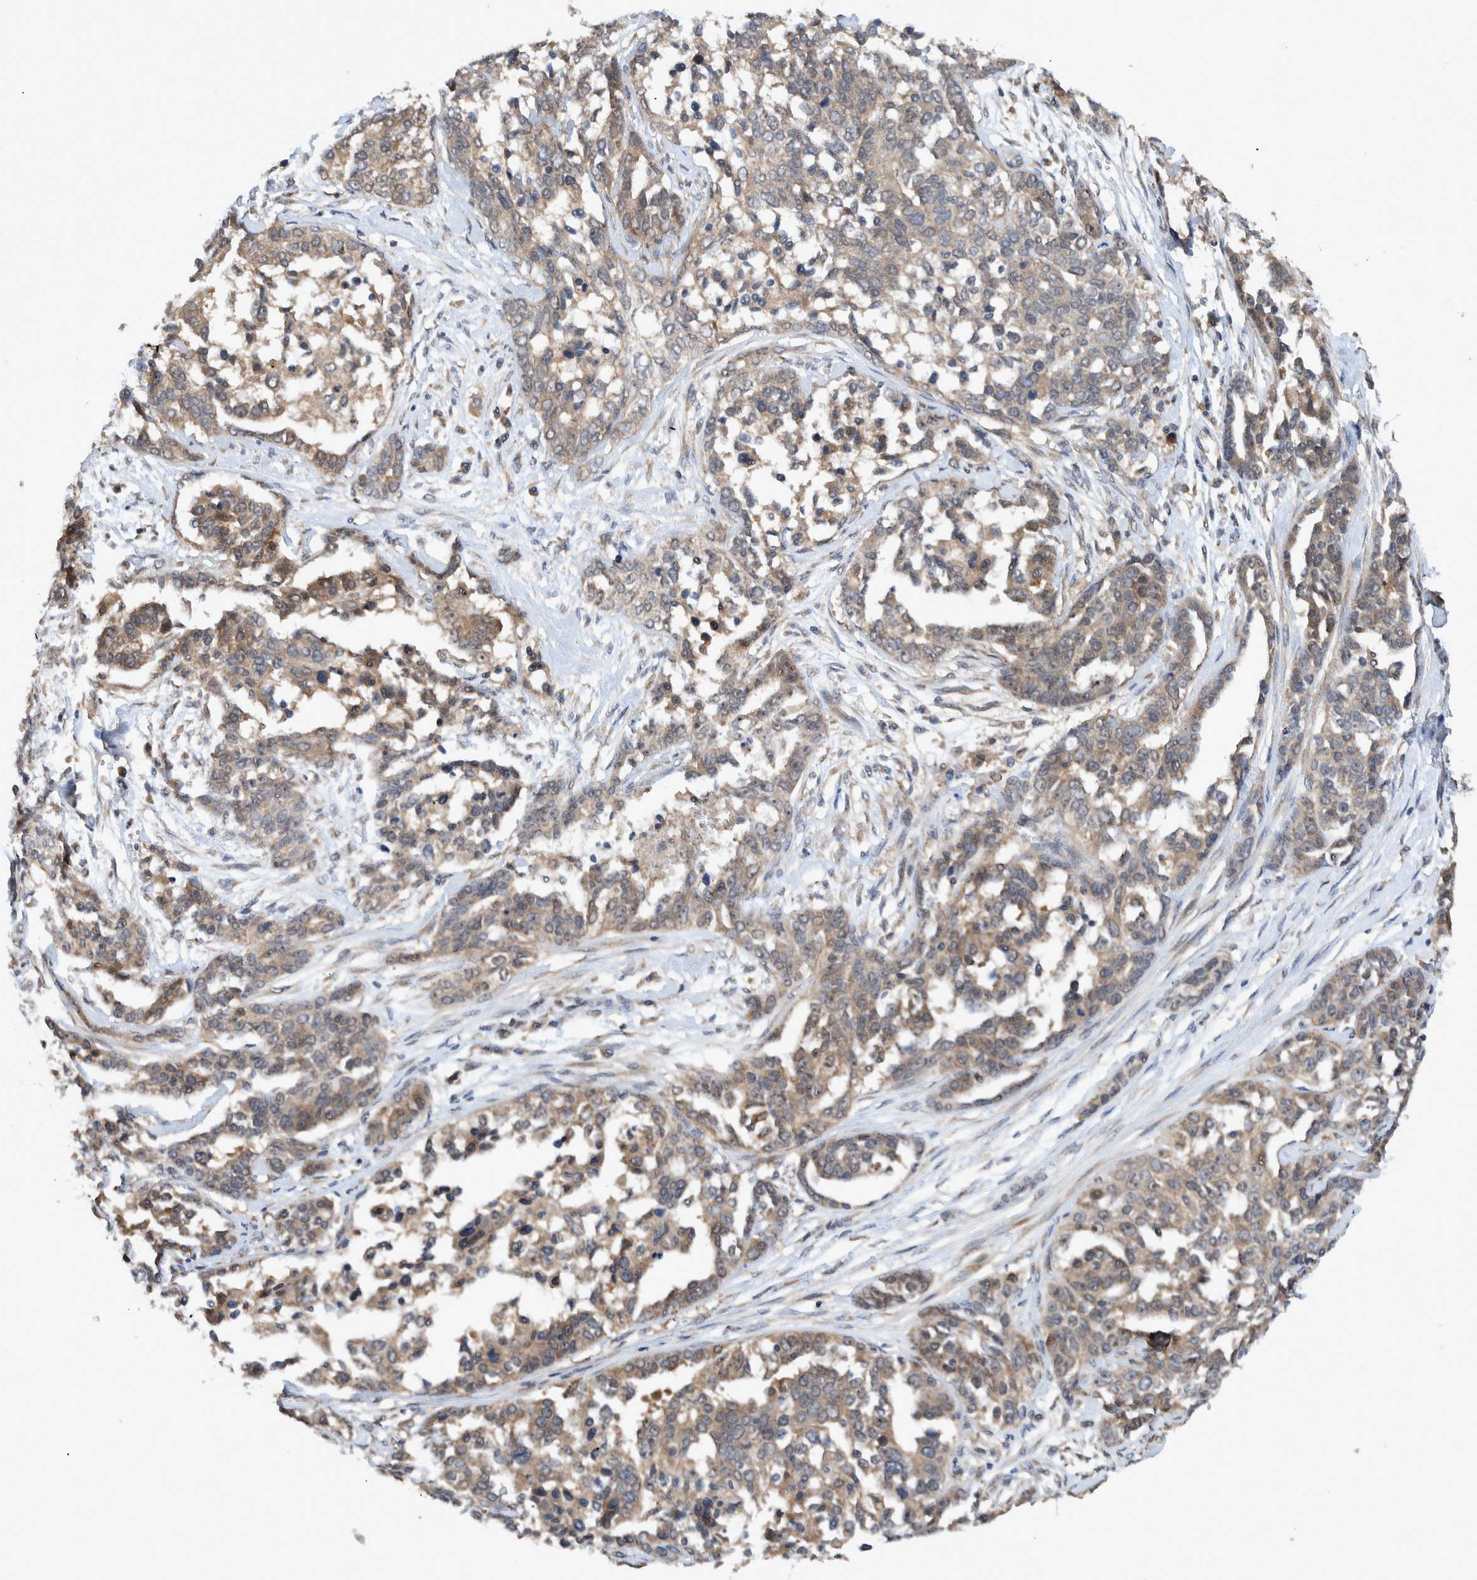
{"staining": {"intensity": "weak", "quantity": ">75%", "location": "cytoplasmic/membranous"}, "tissue": "ovarian cancer", "cell_type": "Tumor cells", "image_type": "cancer", "snomed": [{"axis": "morphology", "description": "Cystadenocarcinoma, serous, NOS"}, {"axis": "topography", "description": "Ovary"}], "caption": "Immunohistochemistry (IHC) histopathology image of neoplastic tissue: ovarian cancer (serous cystadenocarcinoma) stained using immunohistochemistry reveals low levels of weak protein expression localized specifically in the cytoplasmic/membranous of tumor cells, appearing as a cytoplasmic/membranous brown color.", "gene": "PLPBP", "patient": {"sex": "female", "age": 44}}